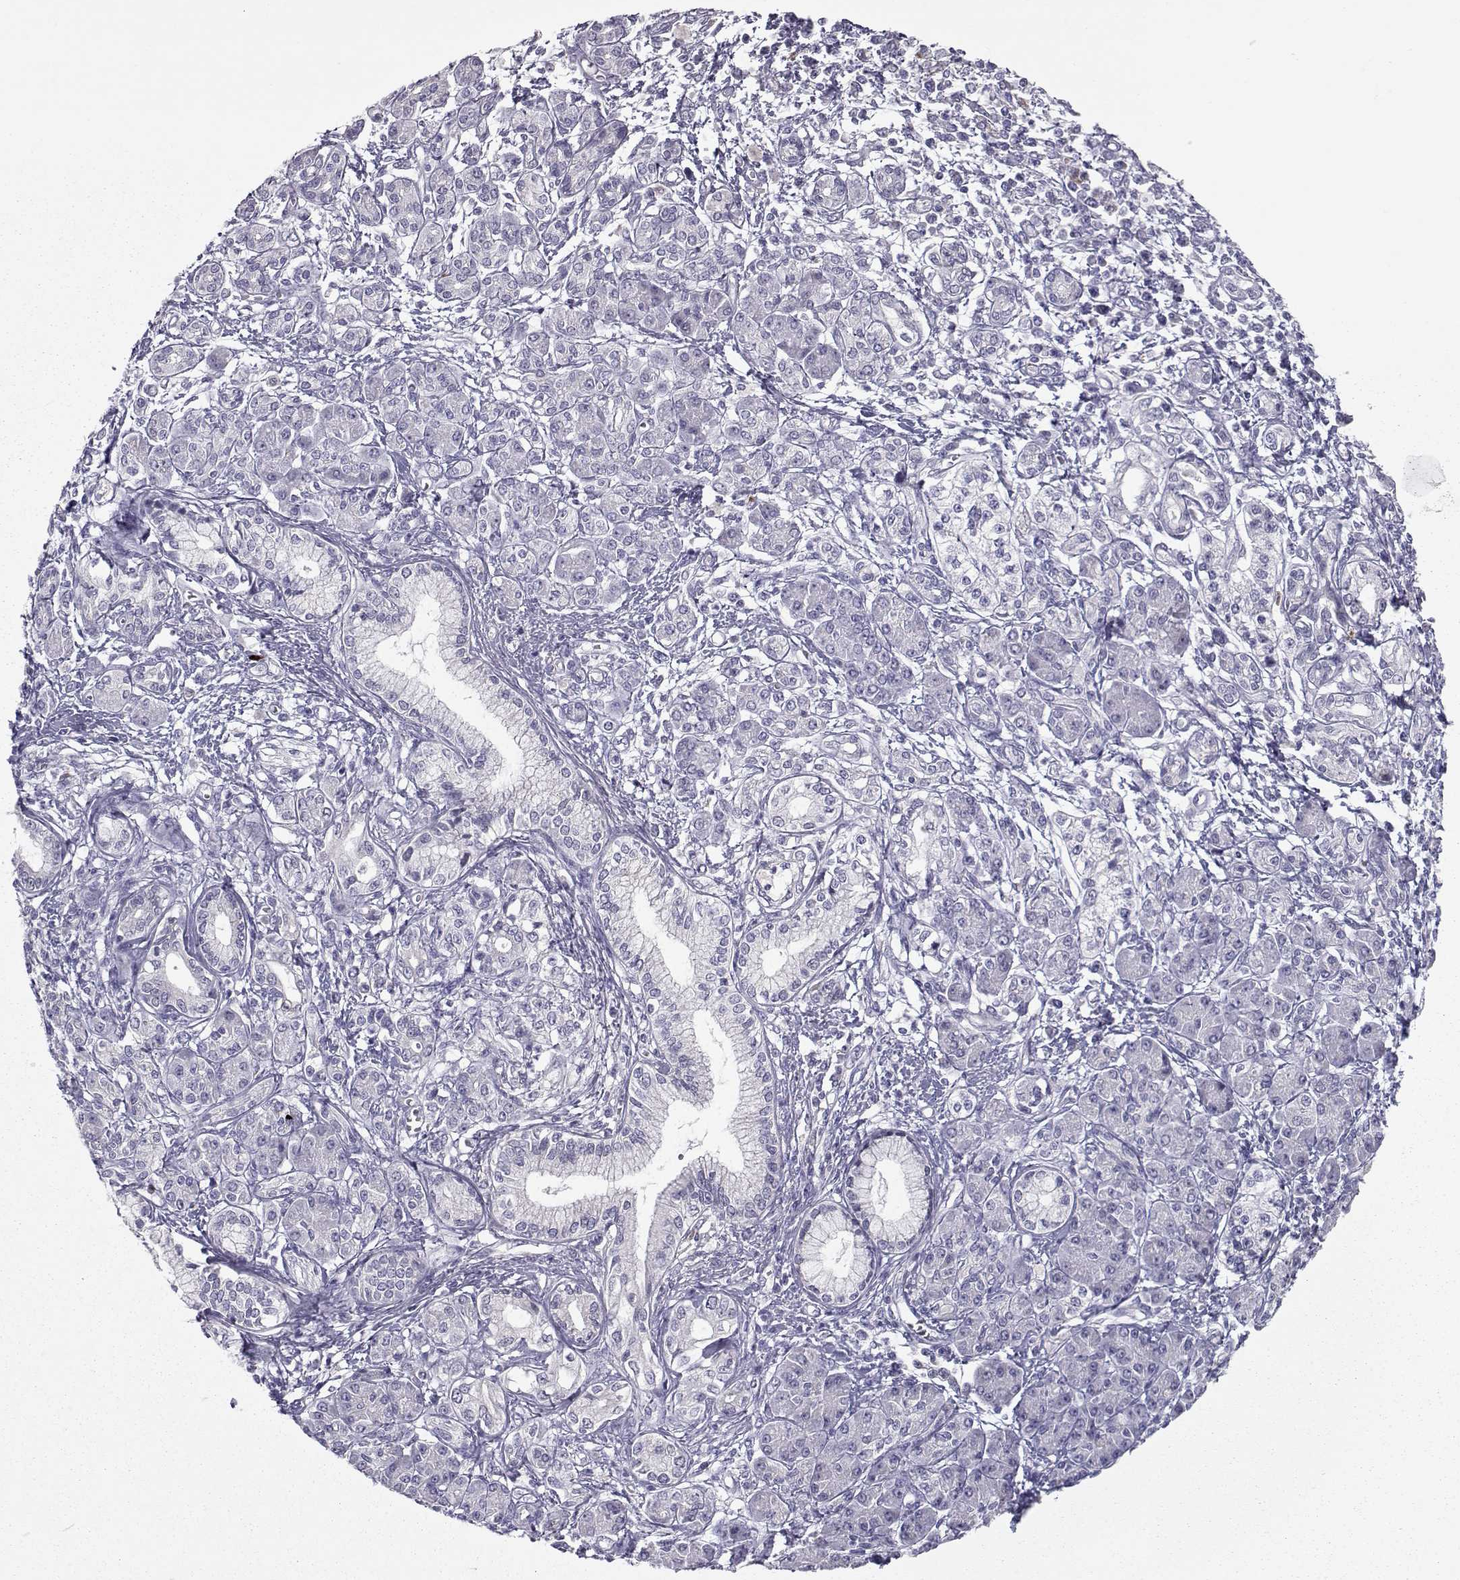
{"staining": {"intensity": "negative", "quantity": "none", "location": "none"}, "tissue": "pancreatic cancer", "cell_type": "Tumor cells", "image_type": "cancer", "snomed": [{"axis": "morphology", "description": "Adenocarcinoma, NOS"}, {"axis": "topography", "description": "Pancreas"}], "caption": "Immunohistochemistry of human adenocarcinoma (pancreatic) reveals no expression in tumor cells.", "gene": "NPVF", "patient": {"sex": "male", "age": 70}}